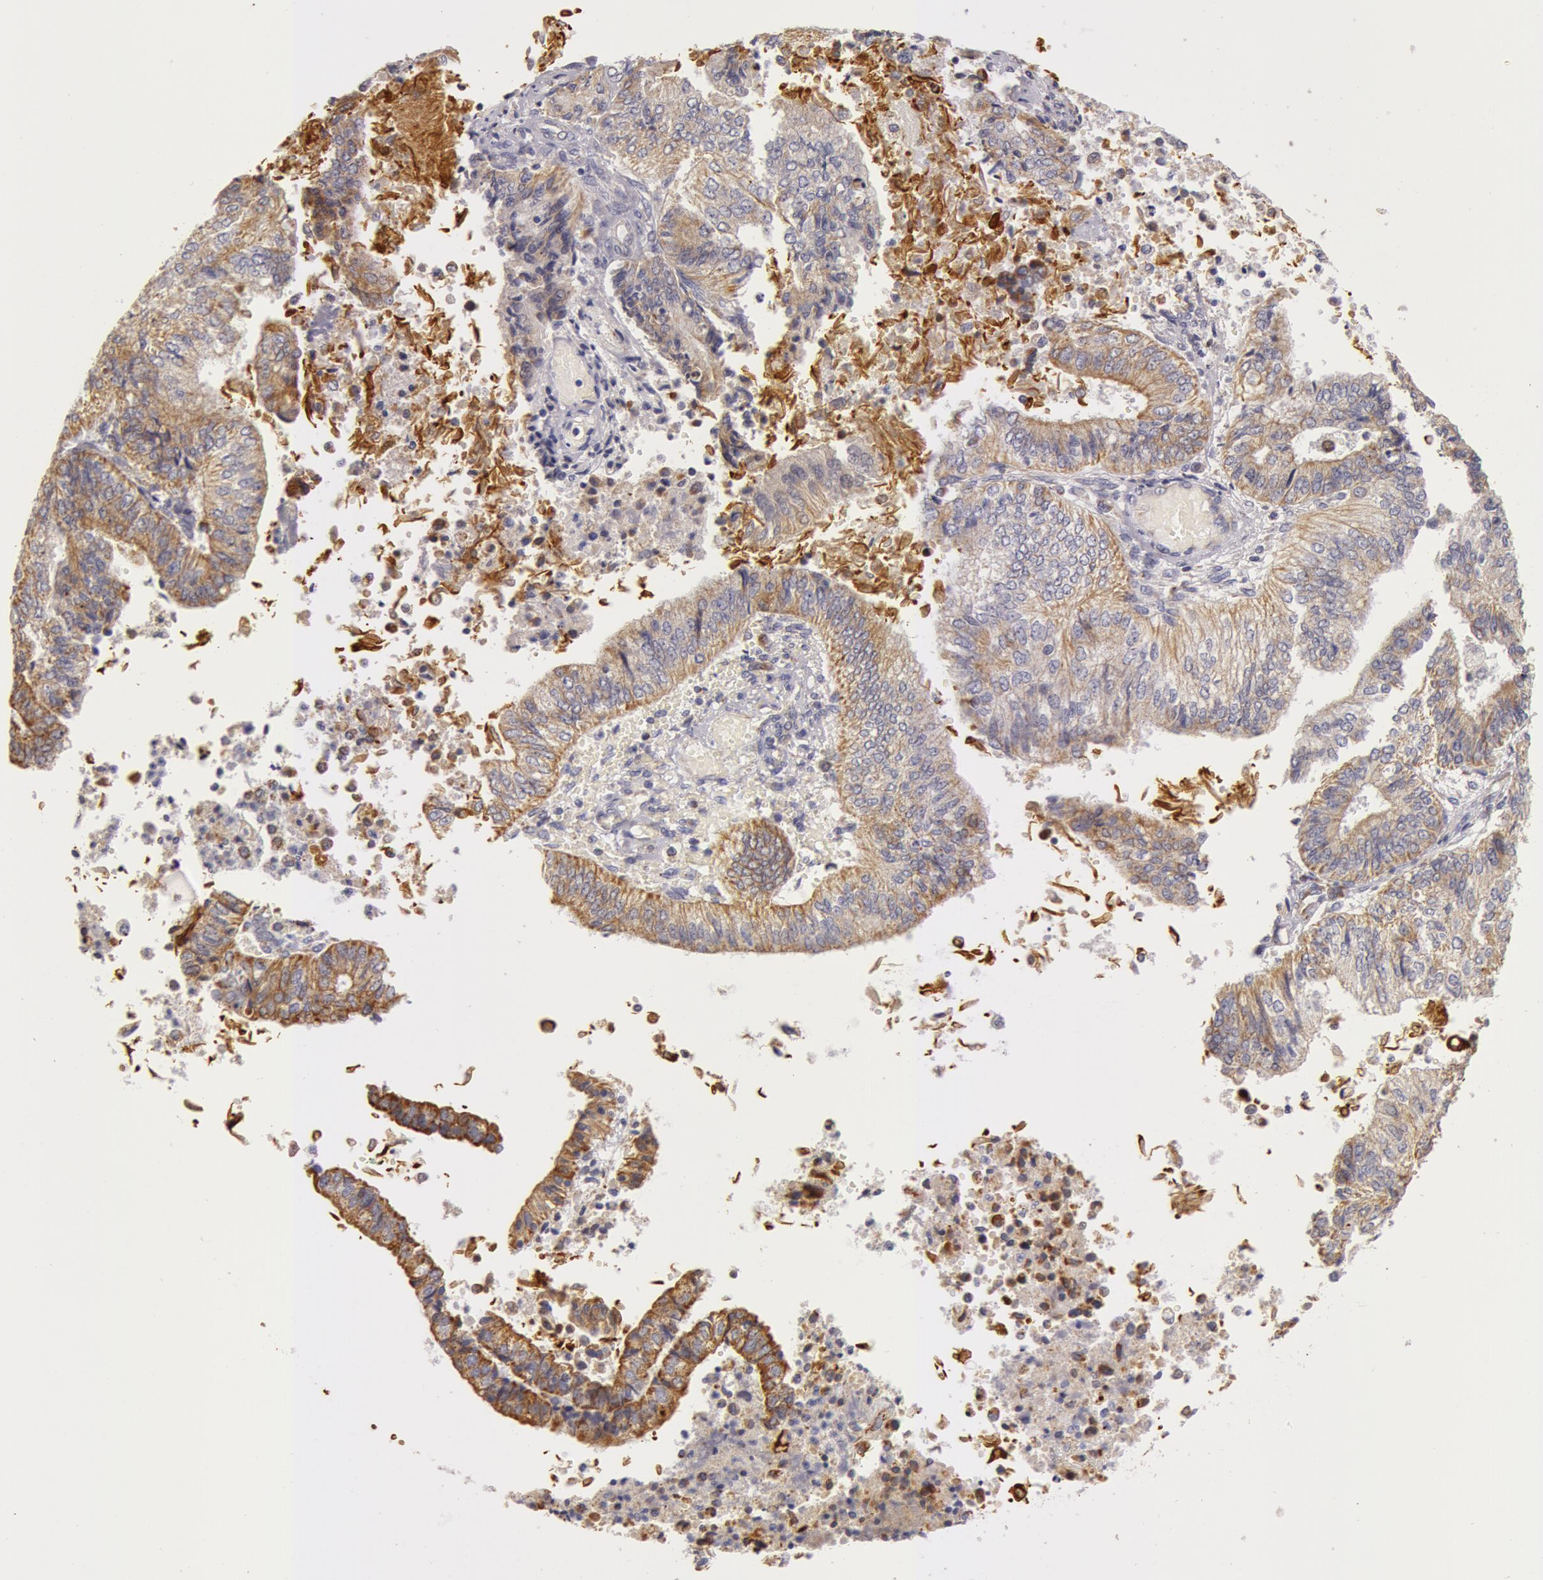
{"staining": {"intensity": "weak", "quantity": "25%-75%", "location": "cytoplasmic/membranous"}, "tissue": "endometrial cancer", "cell_type": "Tumor cells", "image_type": "cancer", "snomed": [{"axis": "morphology", "description": "Adenocarcinoma, NOS"}, {"axis": "topography", "description": "Endometrium"}], "caption": "The immunohistochemical stain shows weak cytoplasmic/membranous staining in tumor cells of endometrial adenocarcinoma tissue. The staining is performed using DAB (3,3'-diaminobenzidine) brown chromogen to label protein expression. The nuclei are counter-stained blue using hematoxylin.", "gene": "KRT18", "patient": {"sex": "female", "age": 55}}